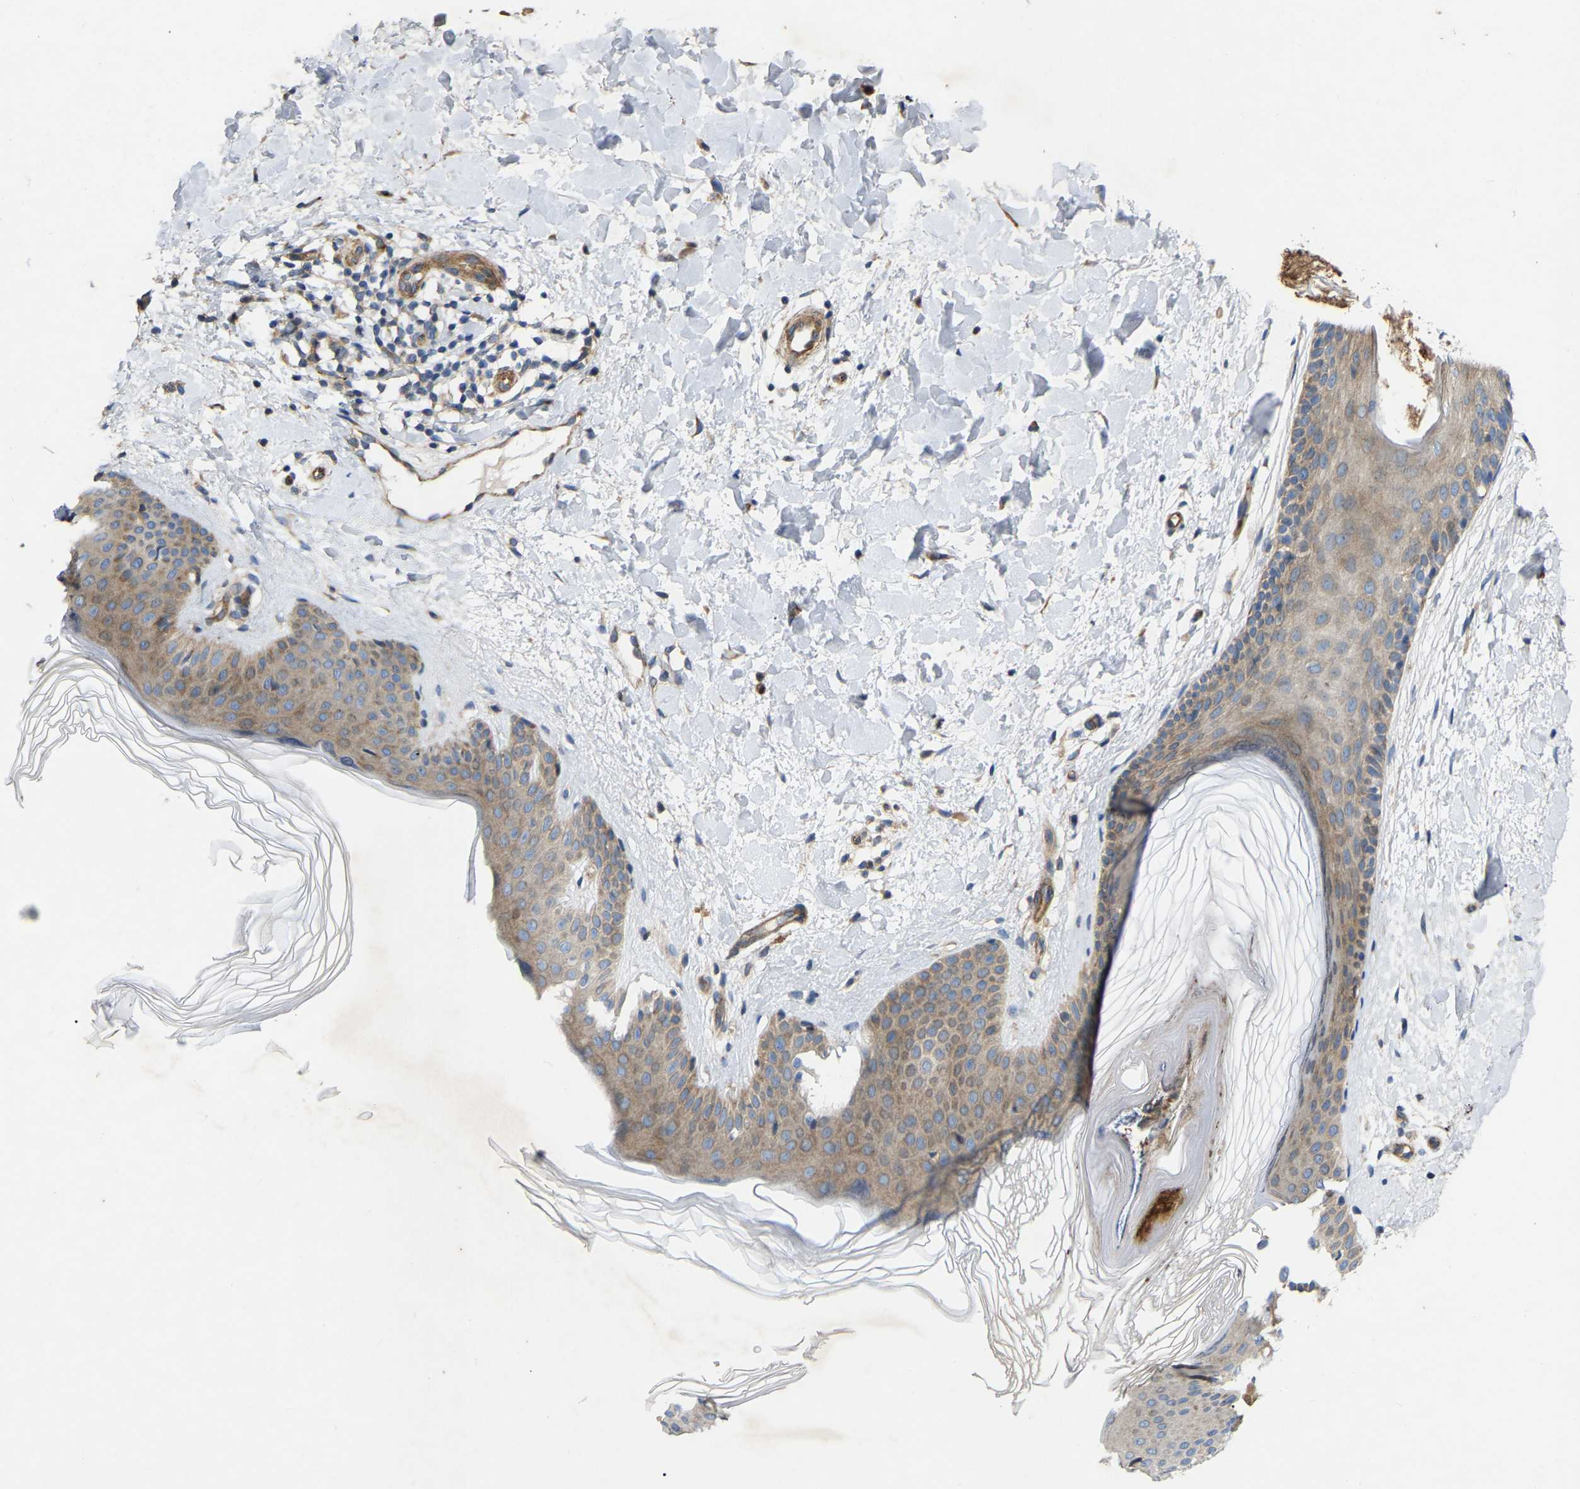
{"staining": {"intensity": "moderate", "quantity": ">75%", "location": "cytoplasmic/membranous"}, "tissue": "skin", "cell_type": "Fibroblasts", "image_type": "normal", "snomed": [{"axis": "morphology", "description": "Normal tissue, NOS"}, {"axis": "morphology", "description": "Malignant melanoma, Metastatic site"}, {"axis": "topography", "description": "Skin"}], "caption": "Immunohistochemistry image of unremarkable skin: human skin stained using immunohistochemistry displays medium levels of moderate protein expression localized specifically in the cytoplasmic/membranous of fibroblasts, appearing as a cytoplasmic/membranous brown color.", "gene": "TOR1B", "patient": {"sex": "male", "age": 41}}